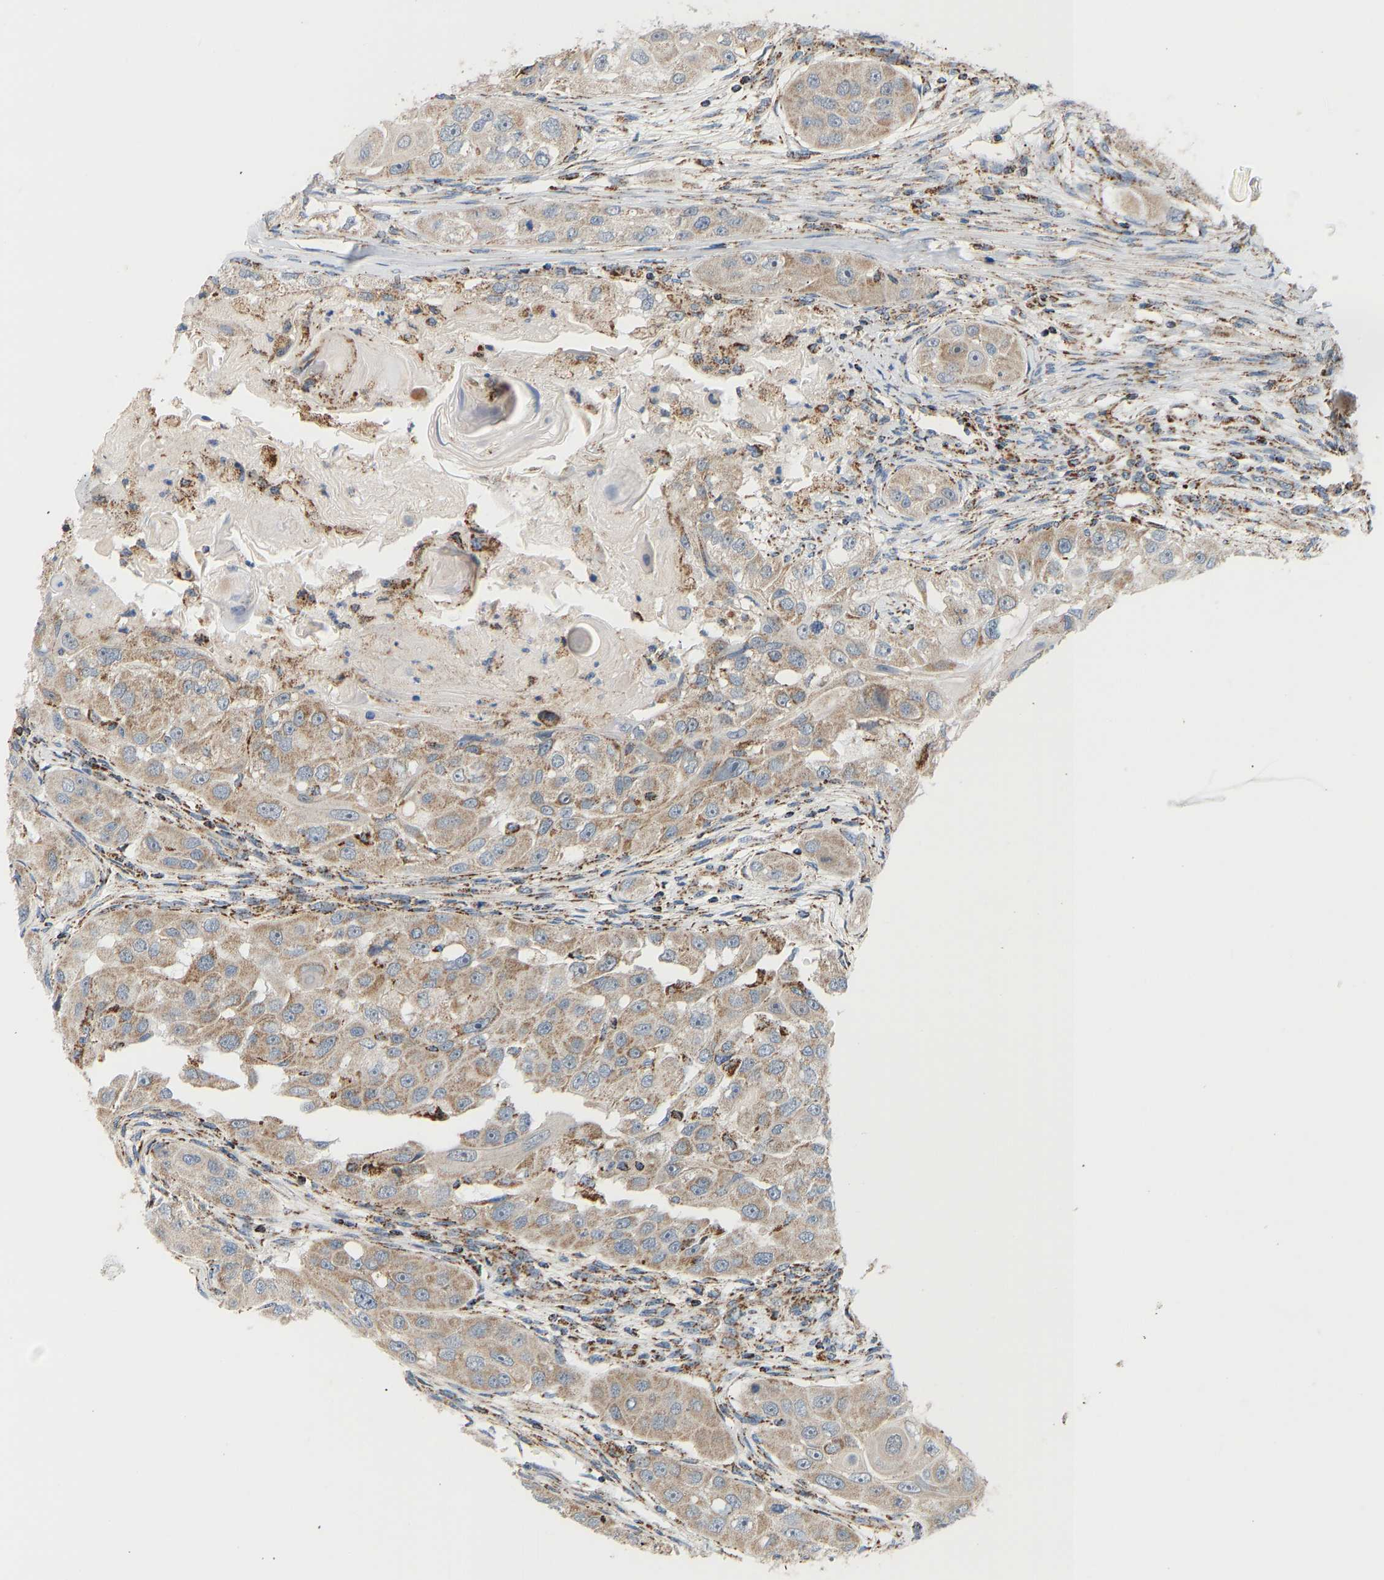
{"staining": {"intensity": "moderate", "quantity": ">75%", "location": "cytoplasmic/membranous"}, "tissue": "head and neck cancer", "cell_type": "Tumor cells", "image_type": "cancer", "snomed": [{"axis": "morphology", "description": "Normal tissue, NOS"}, {"axis": "morphology", "description": "Squamous cell carcinoma, NOS"}, {"axis": "topography", "description": "Skeletal muscle"}, {"axis": "topography", "description": "Head-Neck"}], "caption": "Approximately >75% of tumor cells in human head and neck squamous cell carcinoma demonstrate moderate cytoplasmic/membranous protein staining as visualized by brown immunohistochemical staining.", "gene": "GPSM2", "patient": {"sex": "male", "age": 51}}